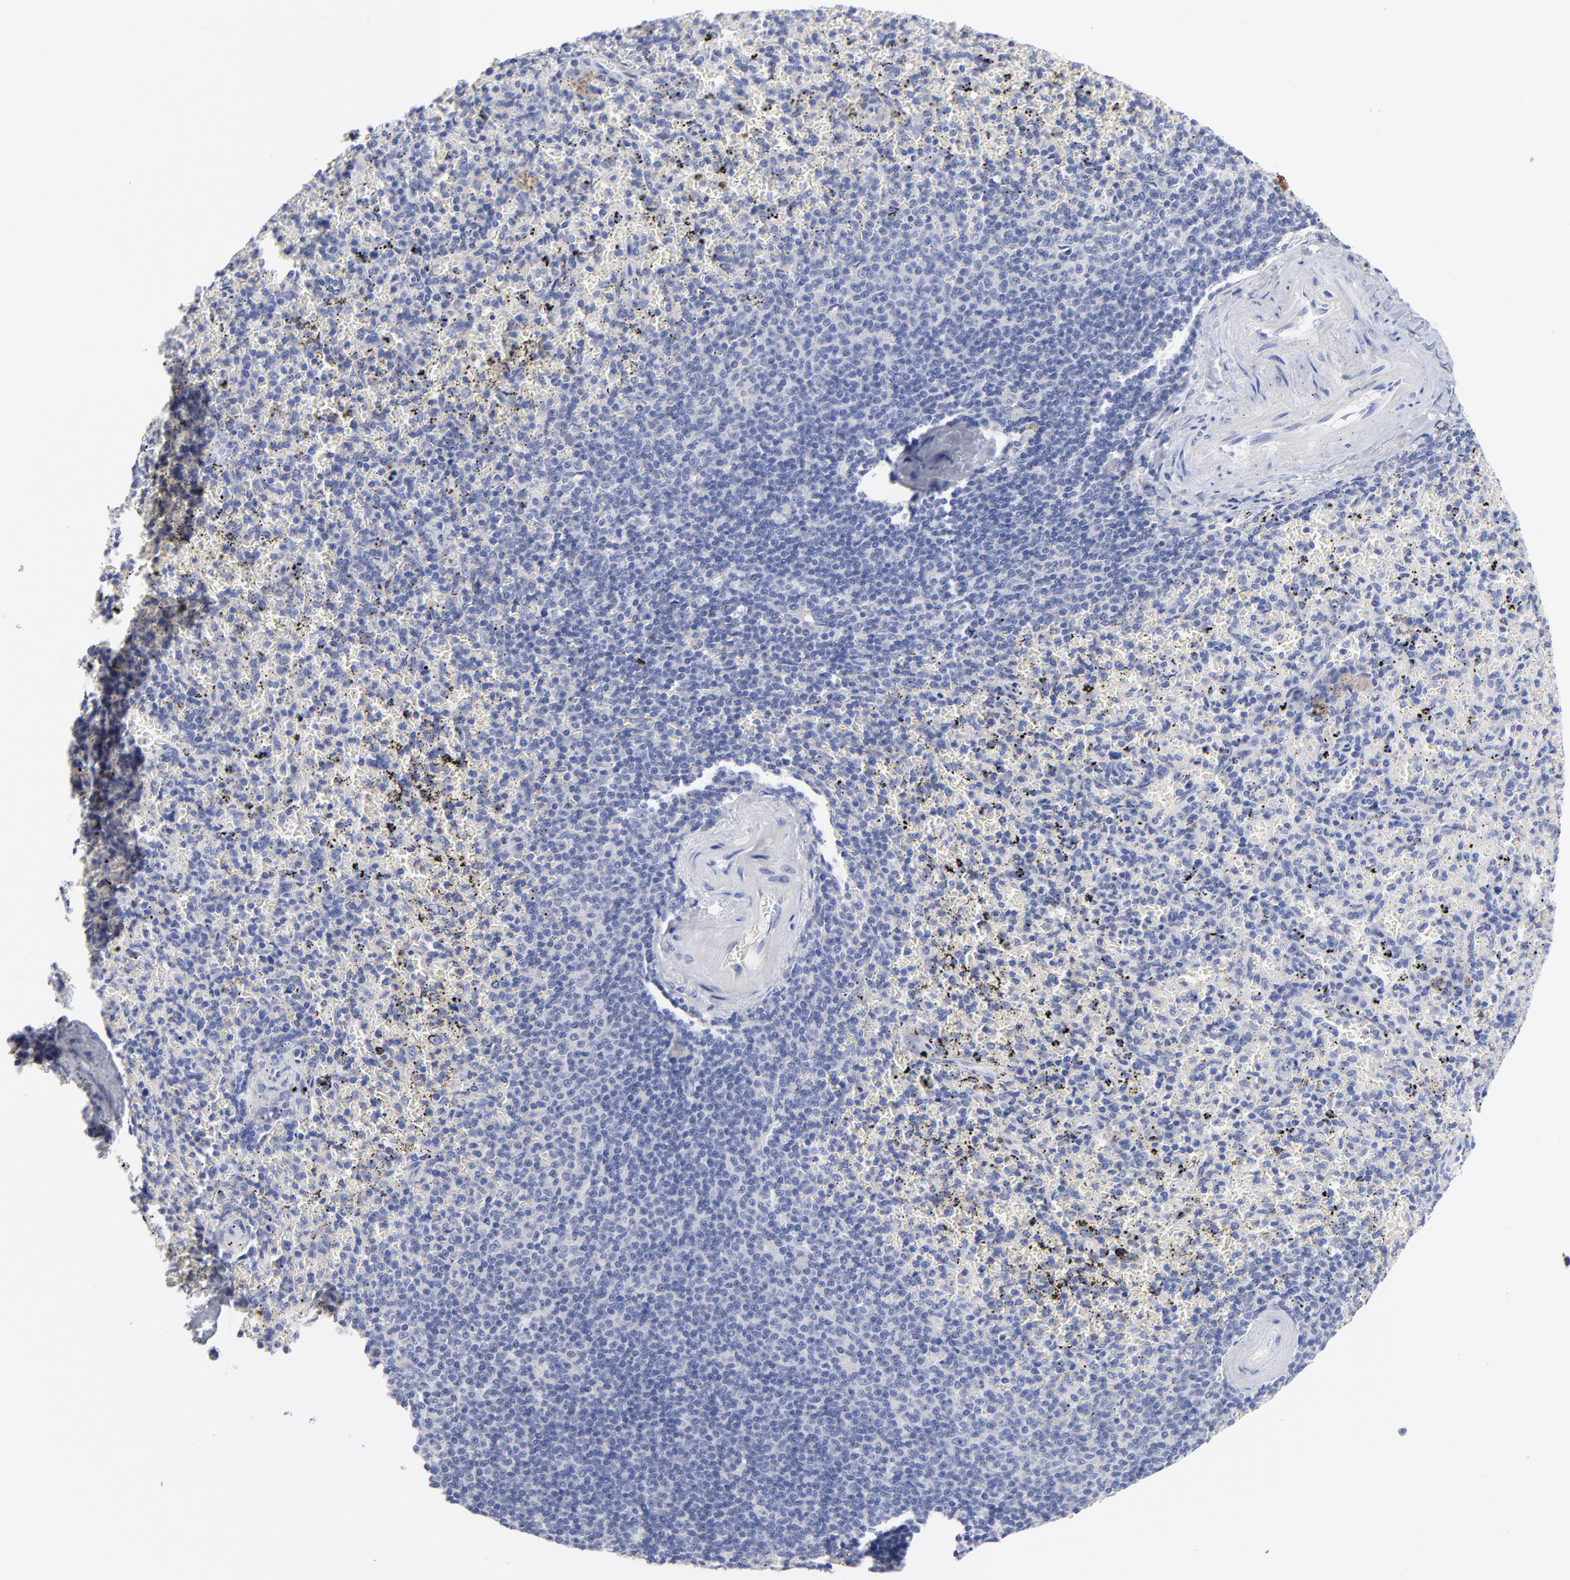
{"staining": {"intensity": "negative", "quantity": "none", "location": "none"}, "tissue": "spleen", "cell_type": "Cells in red pulp", "image_type": "normal", "snomed": [{"axis": "morphology", "description": "Normal tissue, NOS"}, {"axis": "topography", "description": "Spleen"}], "caption": "This is a histopathology image of IHC staining of normal spleen, which shows no expression in cells in red pulp.", "gene": "FBXO10", "patient": {"sex": "female", "age": 43}}